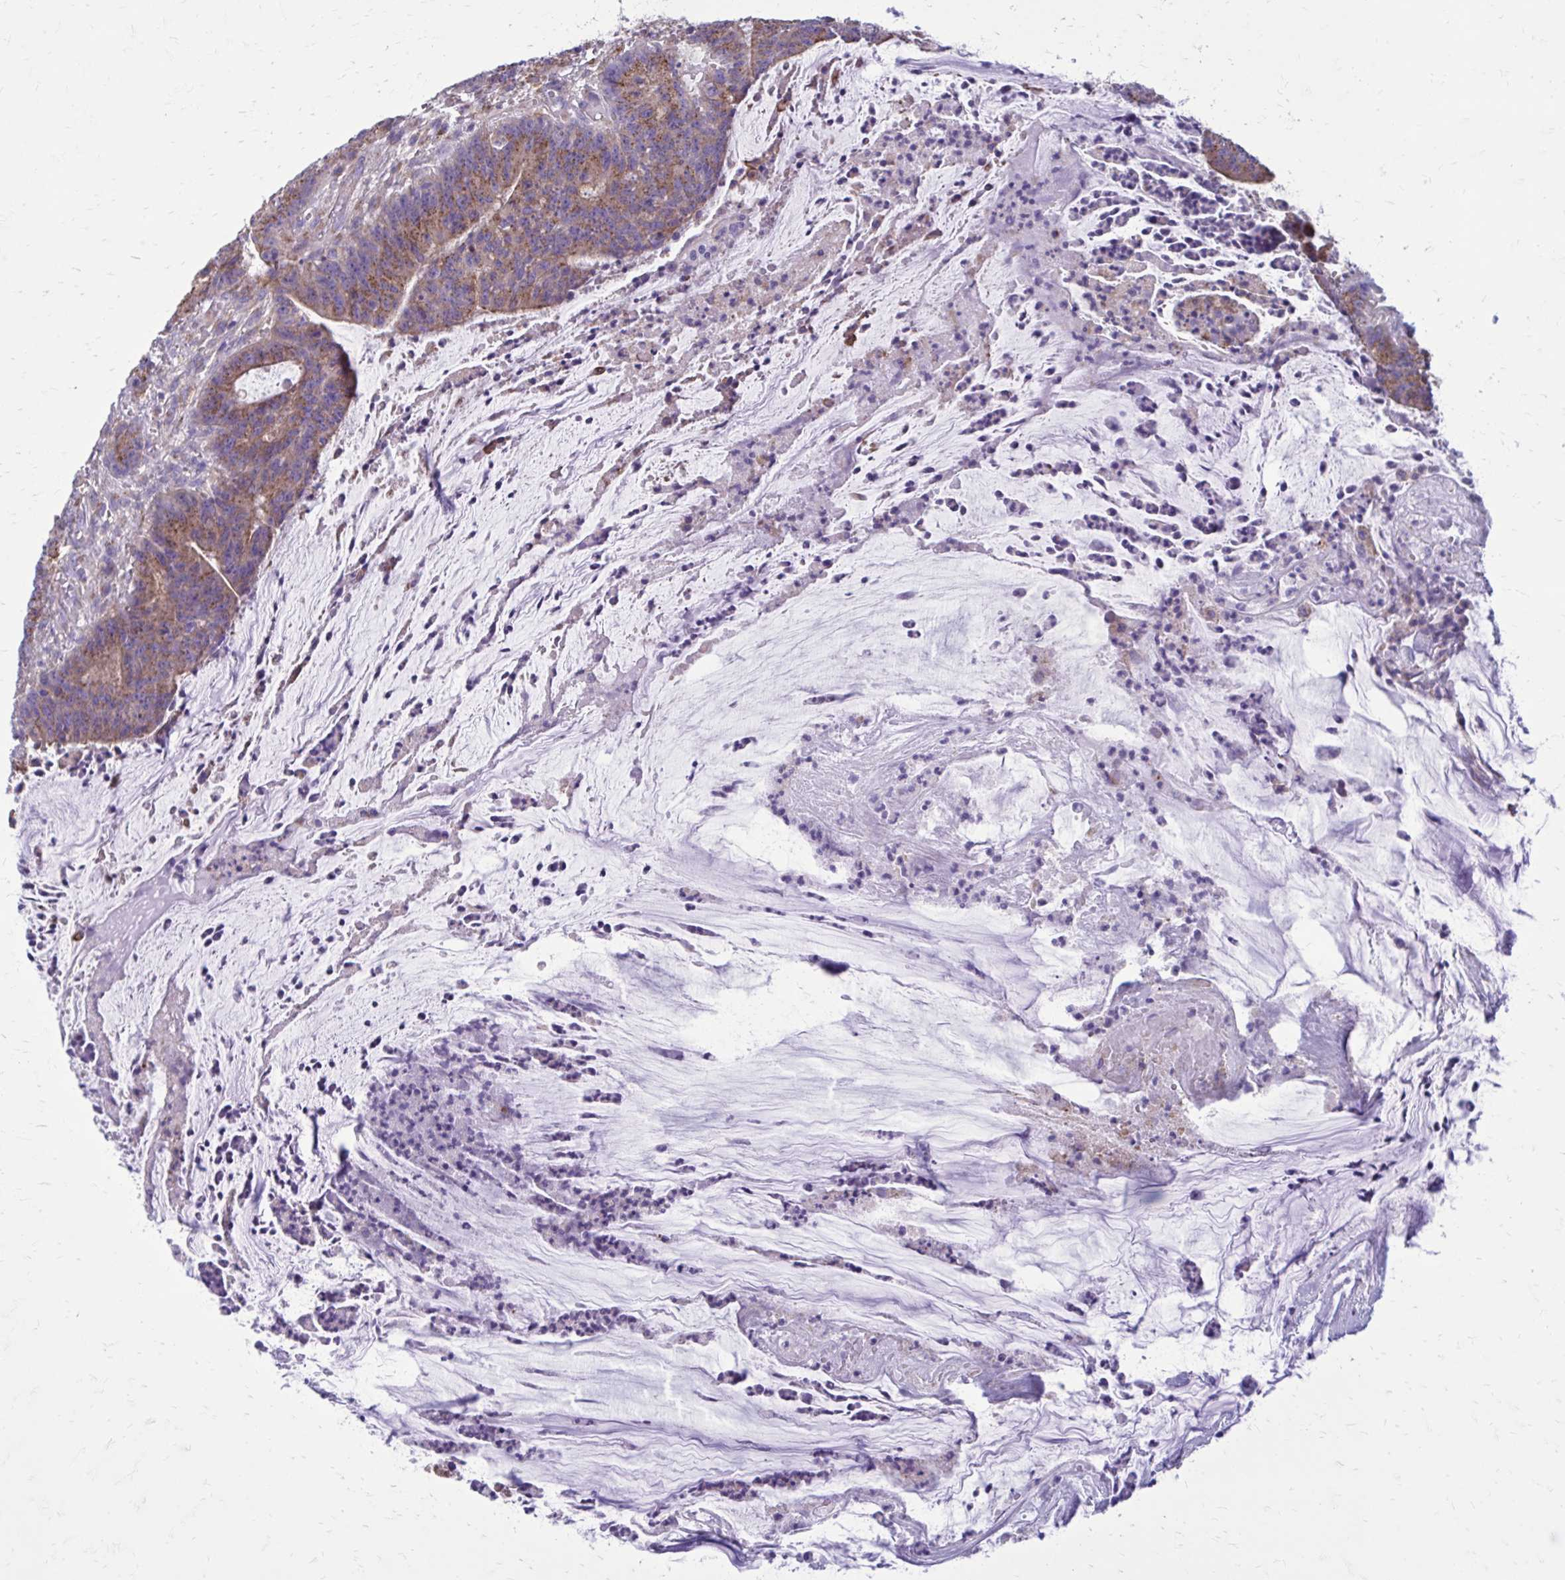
{"staining": {"intensity": "moderate", "quantity": ">75%", "location": "cytoplasmic/membranous"}, "tissue": "colorectal cancer", "cell_type": "Tumor cells", "image_type": "cancer", "snomed": [{"axis": "morphology", "description": "Adenocarcinoma, NOS"}, {"axis": "topography", "description": "Colon"}], "caption": "Human colorectal cancer (adenocarcinoma) stained with a brown dye reveals moderate cytoplasmic/membranous positive positivity in approximately >75% of tumor cells.", "gene": "CLTA", "patient": {"sex": "female", "age": 78}}